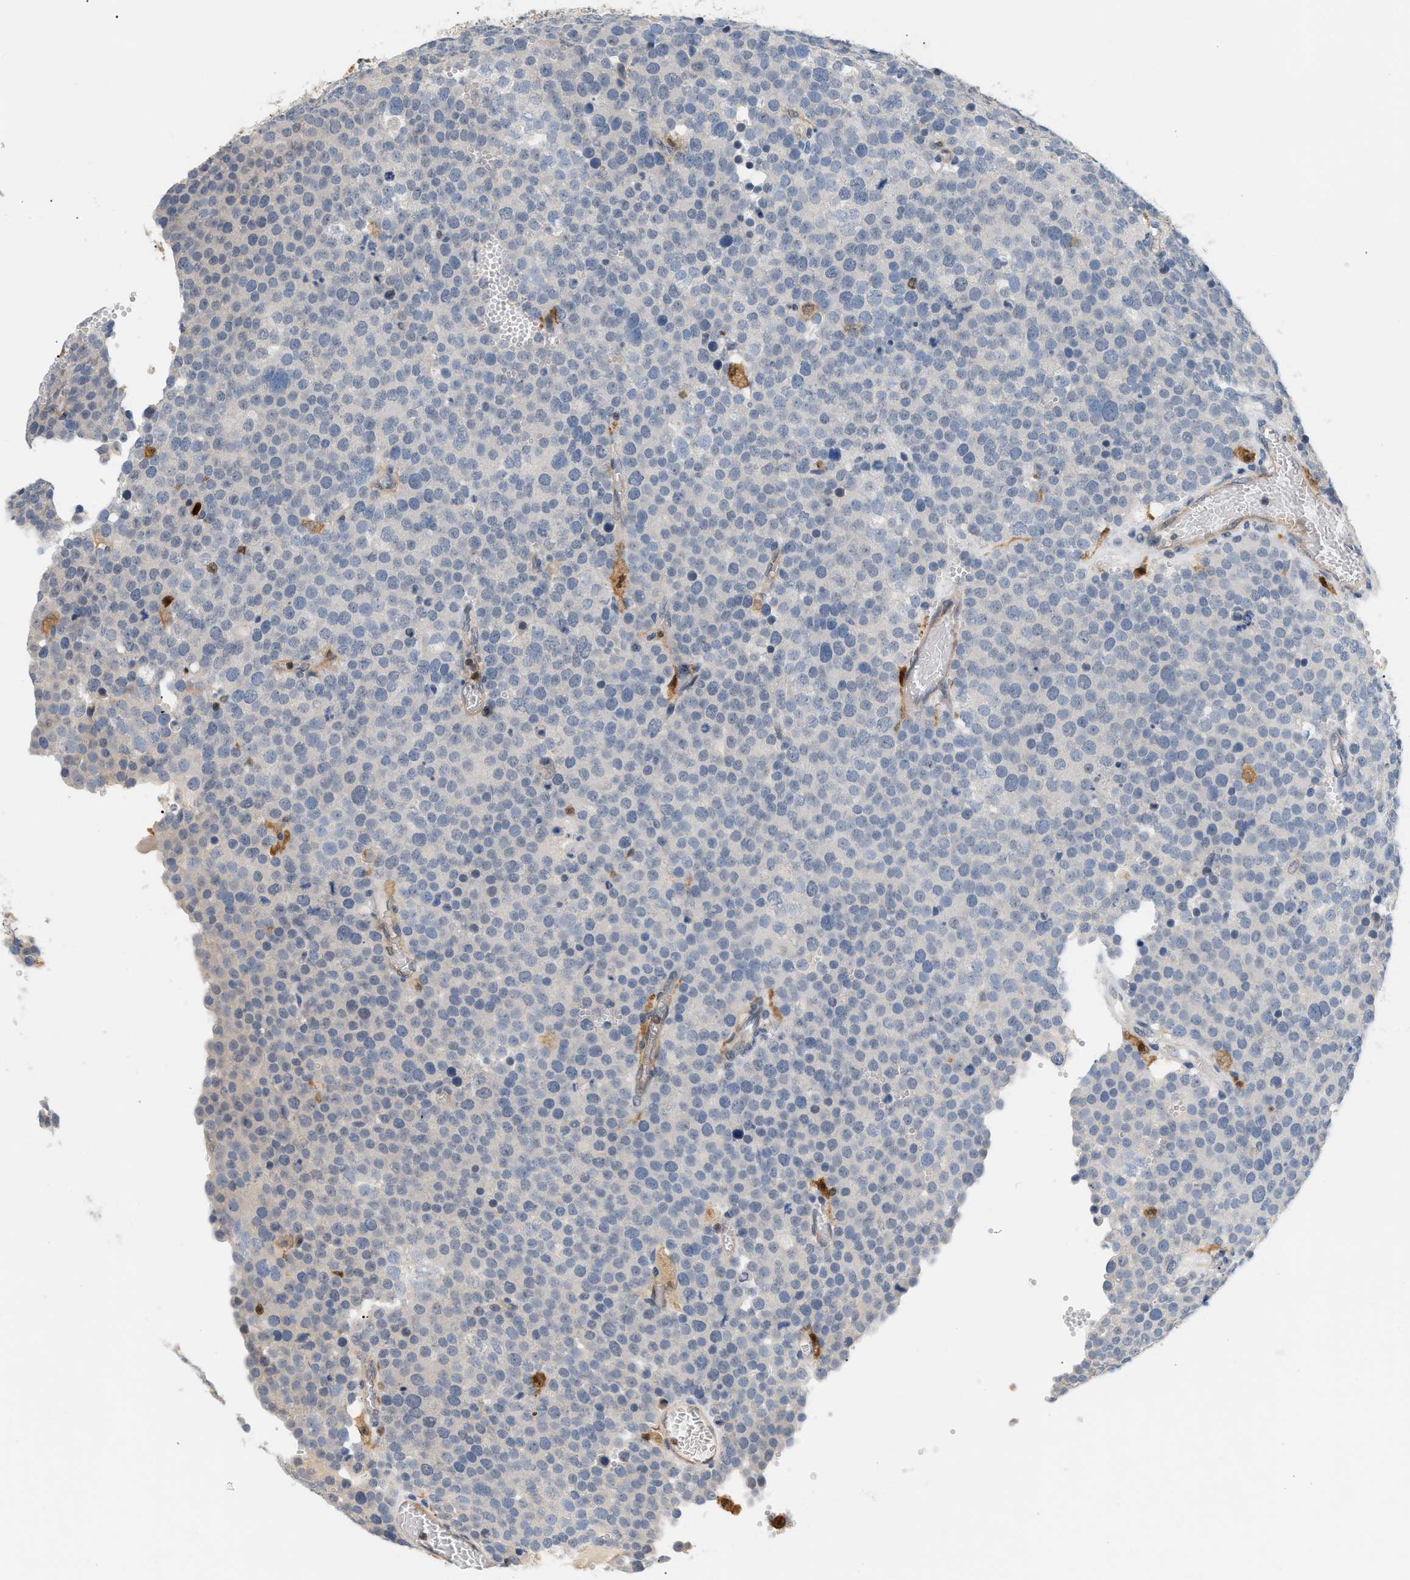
{"staining": {"intensity": "negative", "quantity": "none", "location": "none"}, "tissue": "testis cancer", "cell_type": "Tumor cells", "image_type": "cancer", "snomed": [{"axis": "morphology", "description": "Normal tissue, NOS"}, {"axis": "morphology", "description": "Seminoma, NOS"}, {"axis": "topography", "description": "Testis"}], "caption": "Immunohistochemistry micrograph of neoplastic tissue: human testis cancer stained with DAB (3,3'-diaminobenzidine) reveals no significant protein staining in tumor cells. Nuclei are stained in blue.", "gene": "PYCARD", "patient": {"sex": "male", "age": 71}}